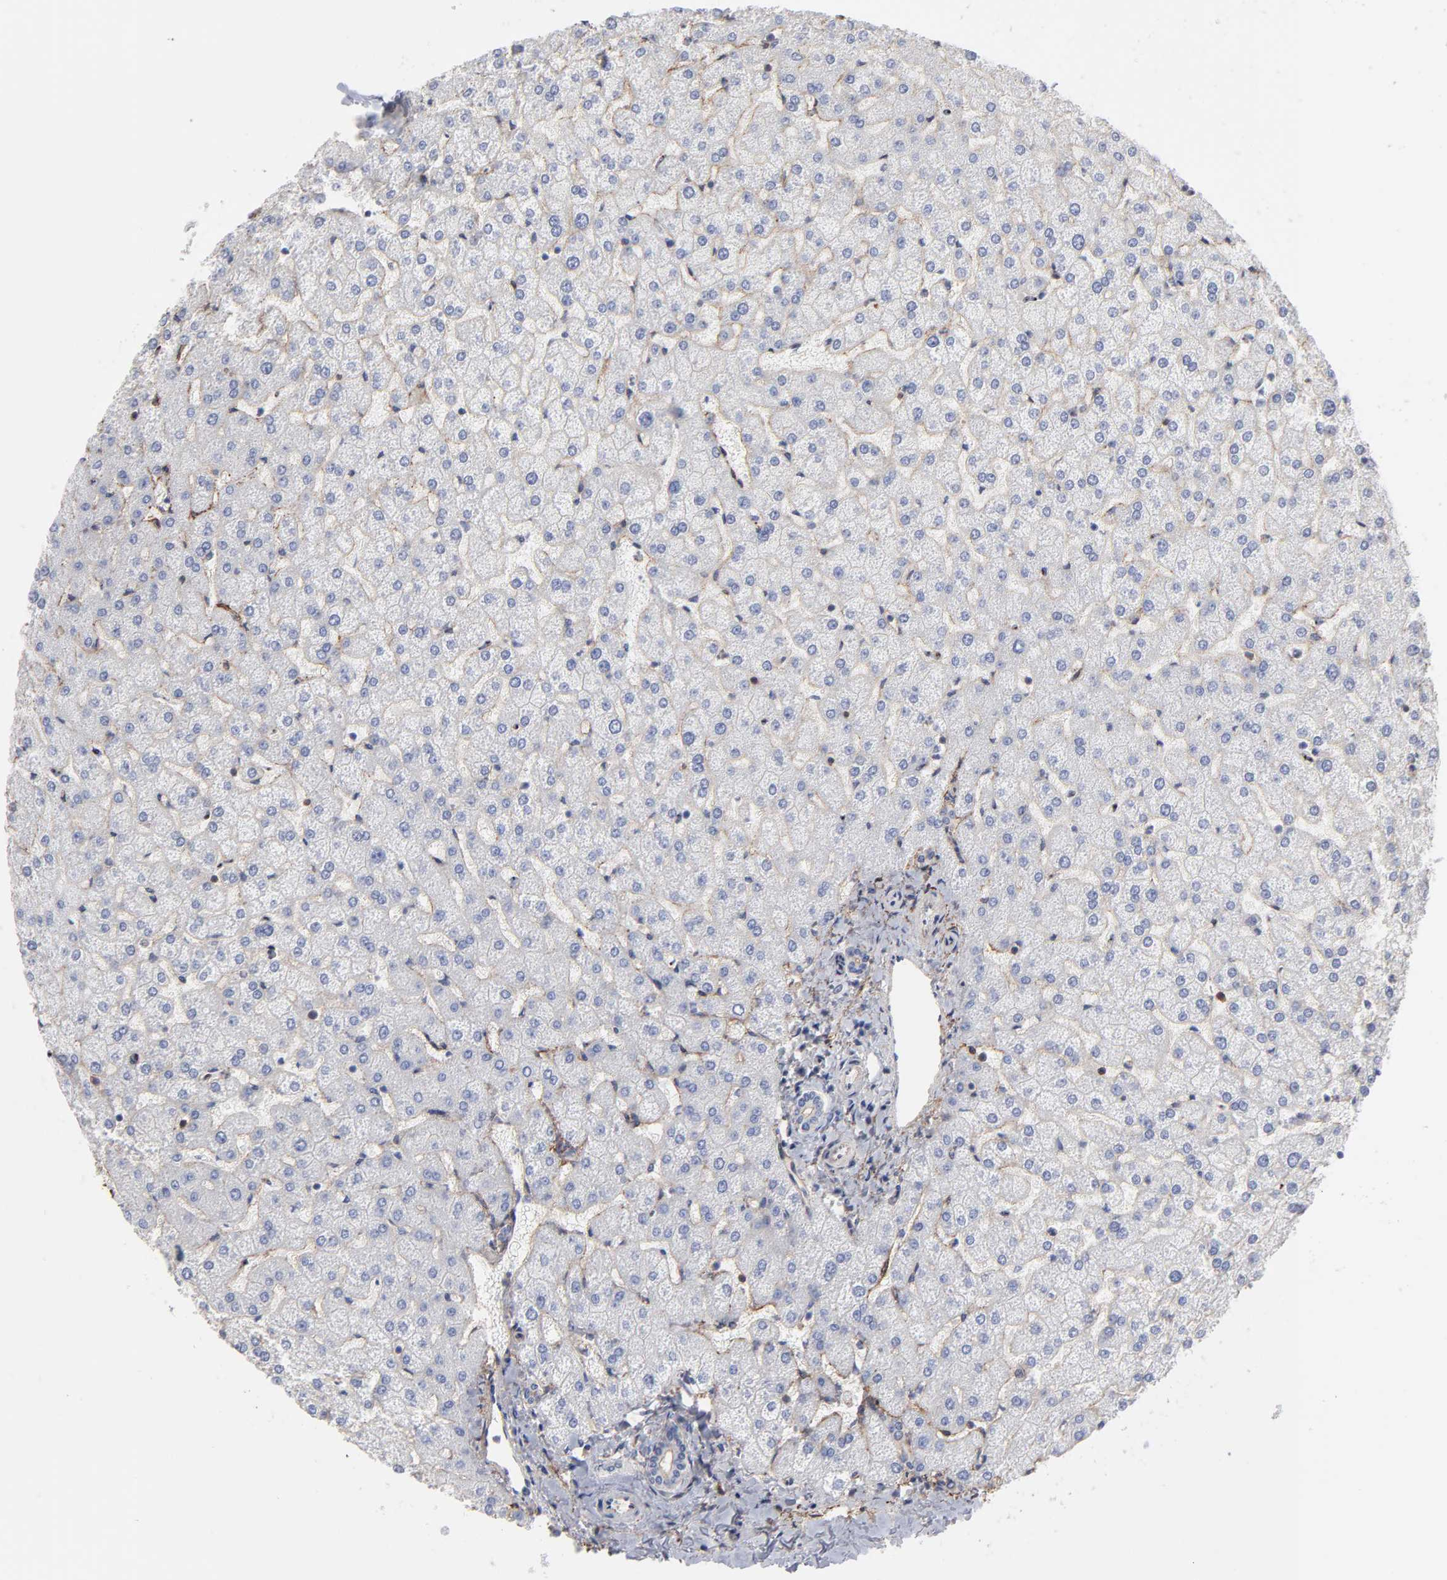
{"staining": {"intensity": "negative", "quantity": "none", "location": "none"}, "tissue": "liver", "cell_type": "Cholangiocytes", "image_type": "normal", "snomed": [{"axis": "morphology", "description": "Normal tissue, NOS"}, {"axis": "topography", "description": "Liver"}], "caption": "Cholangiocytes show no significant protein expression in unremarkable liver.", "gene": "PXN", "patient": {"sex": "female", "age": 32}}